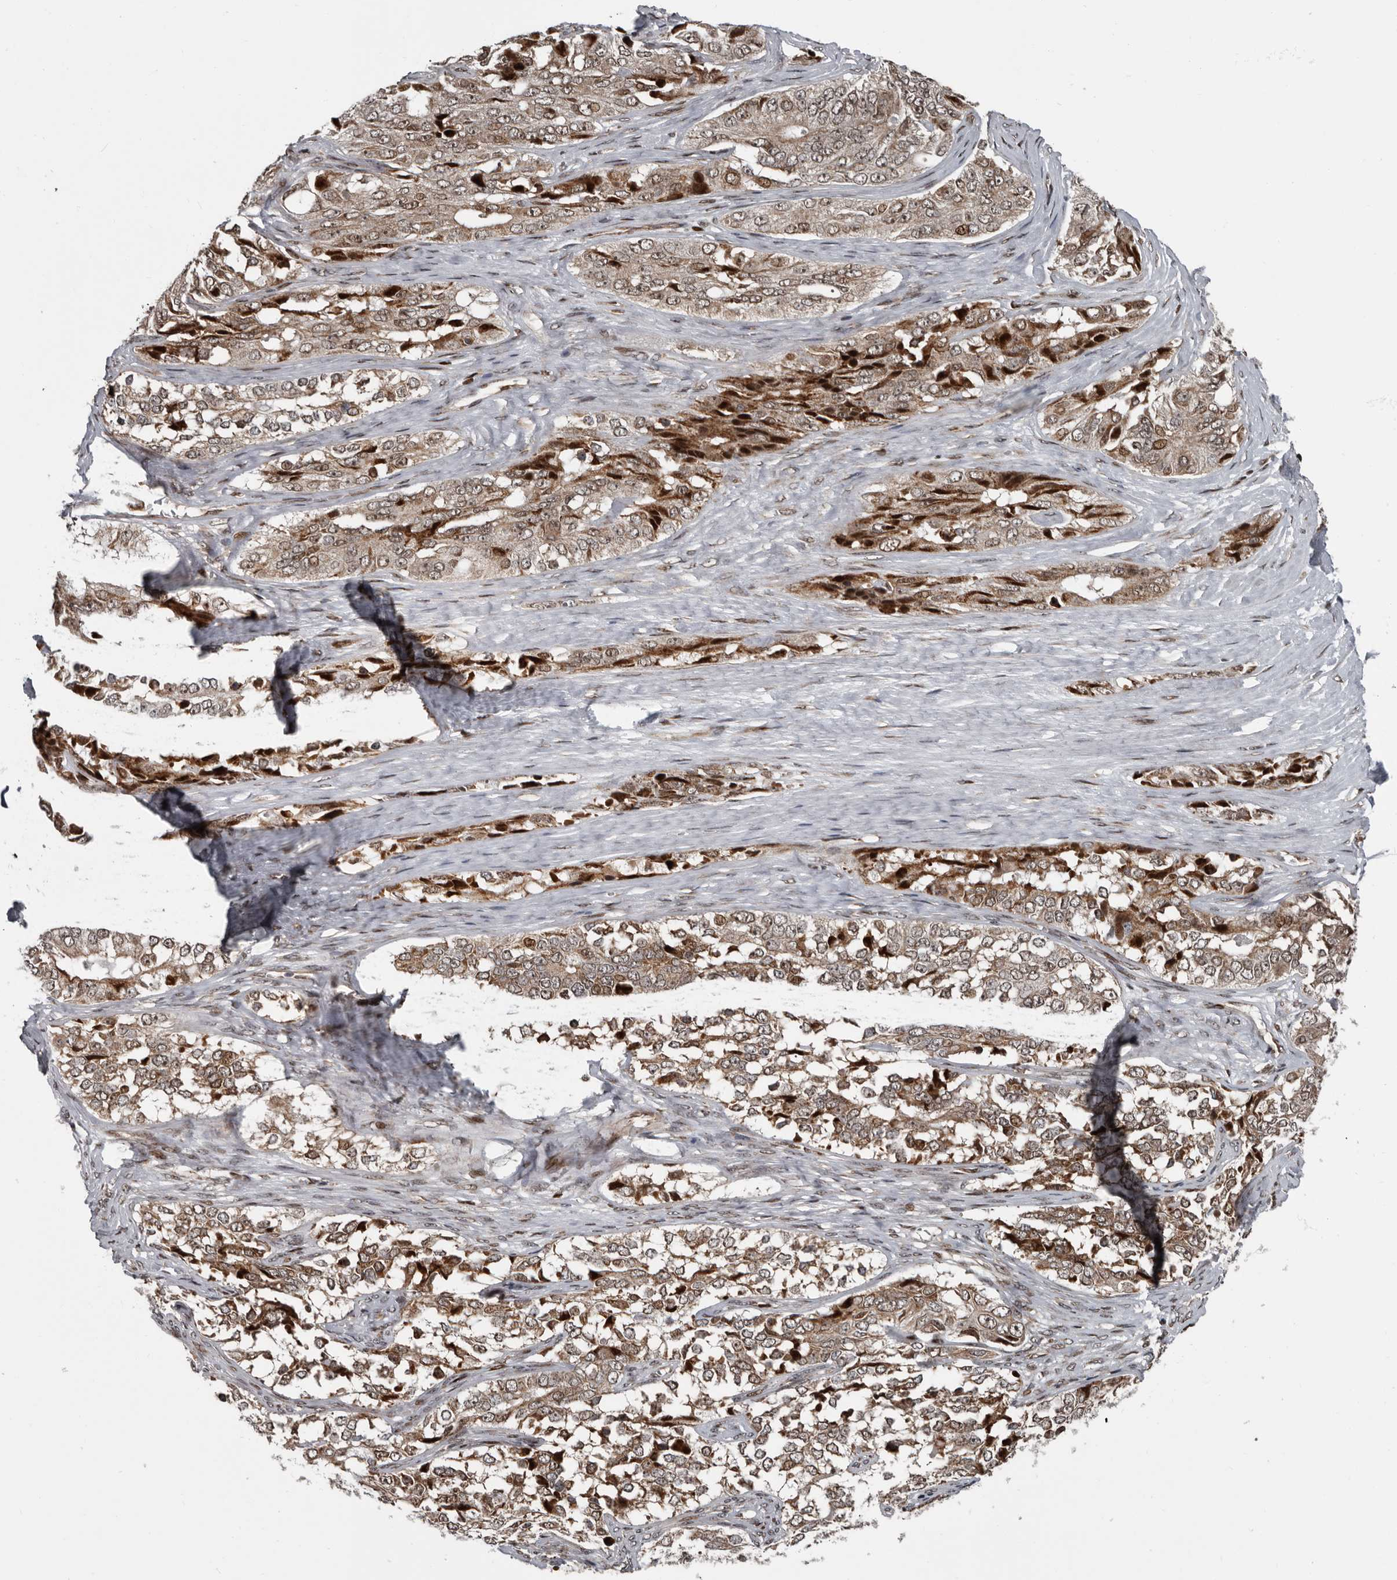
{"staining": {"intensity": "moderate", "quantity": ">75%", "location": "cytoplasmic/membranous,nuclear"}, "tissue": "ovarian cancer", "cell_type": "Tumor cells", "image_type": "cancer", "snomed": [{"axis": "morphology", "description": "Carcinoma, endometroid"}, {"axis": "topography", "description": "Ovary"}], "caption": "Immunohistochemistry (IHC) photomicrograph of human ovarian endometroid carcinoma stained for a protein (brown), which demonstrates medium levels of moderate cytoplasmic/membranous and nuclear expression in approximately >75% of tumor cells.", "gene": "CHD1L", "patient": {"sex": "female", "age": 51}}